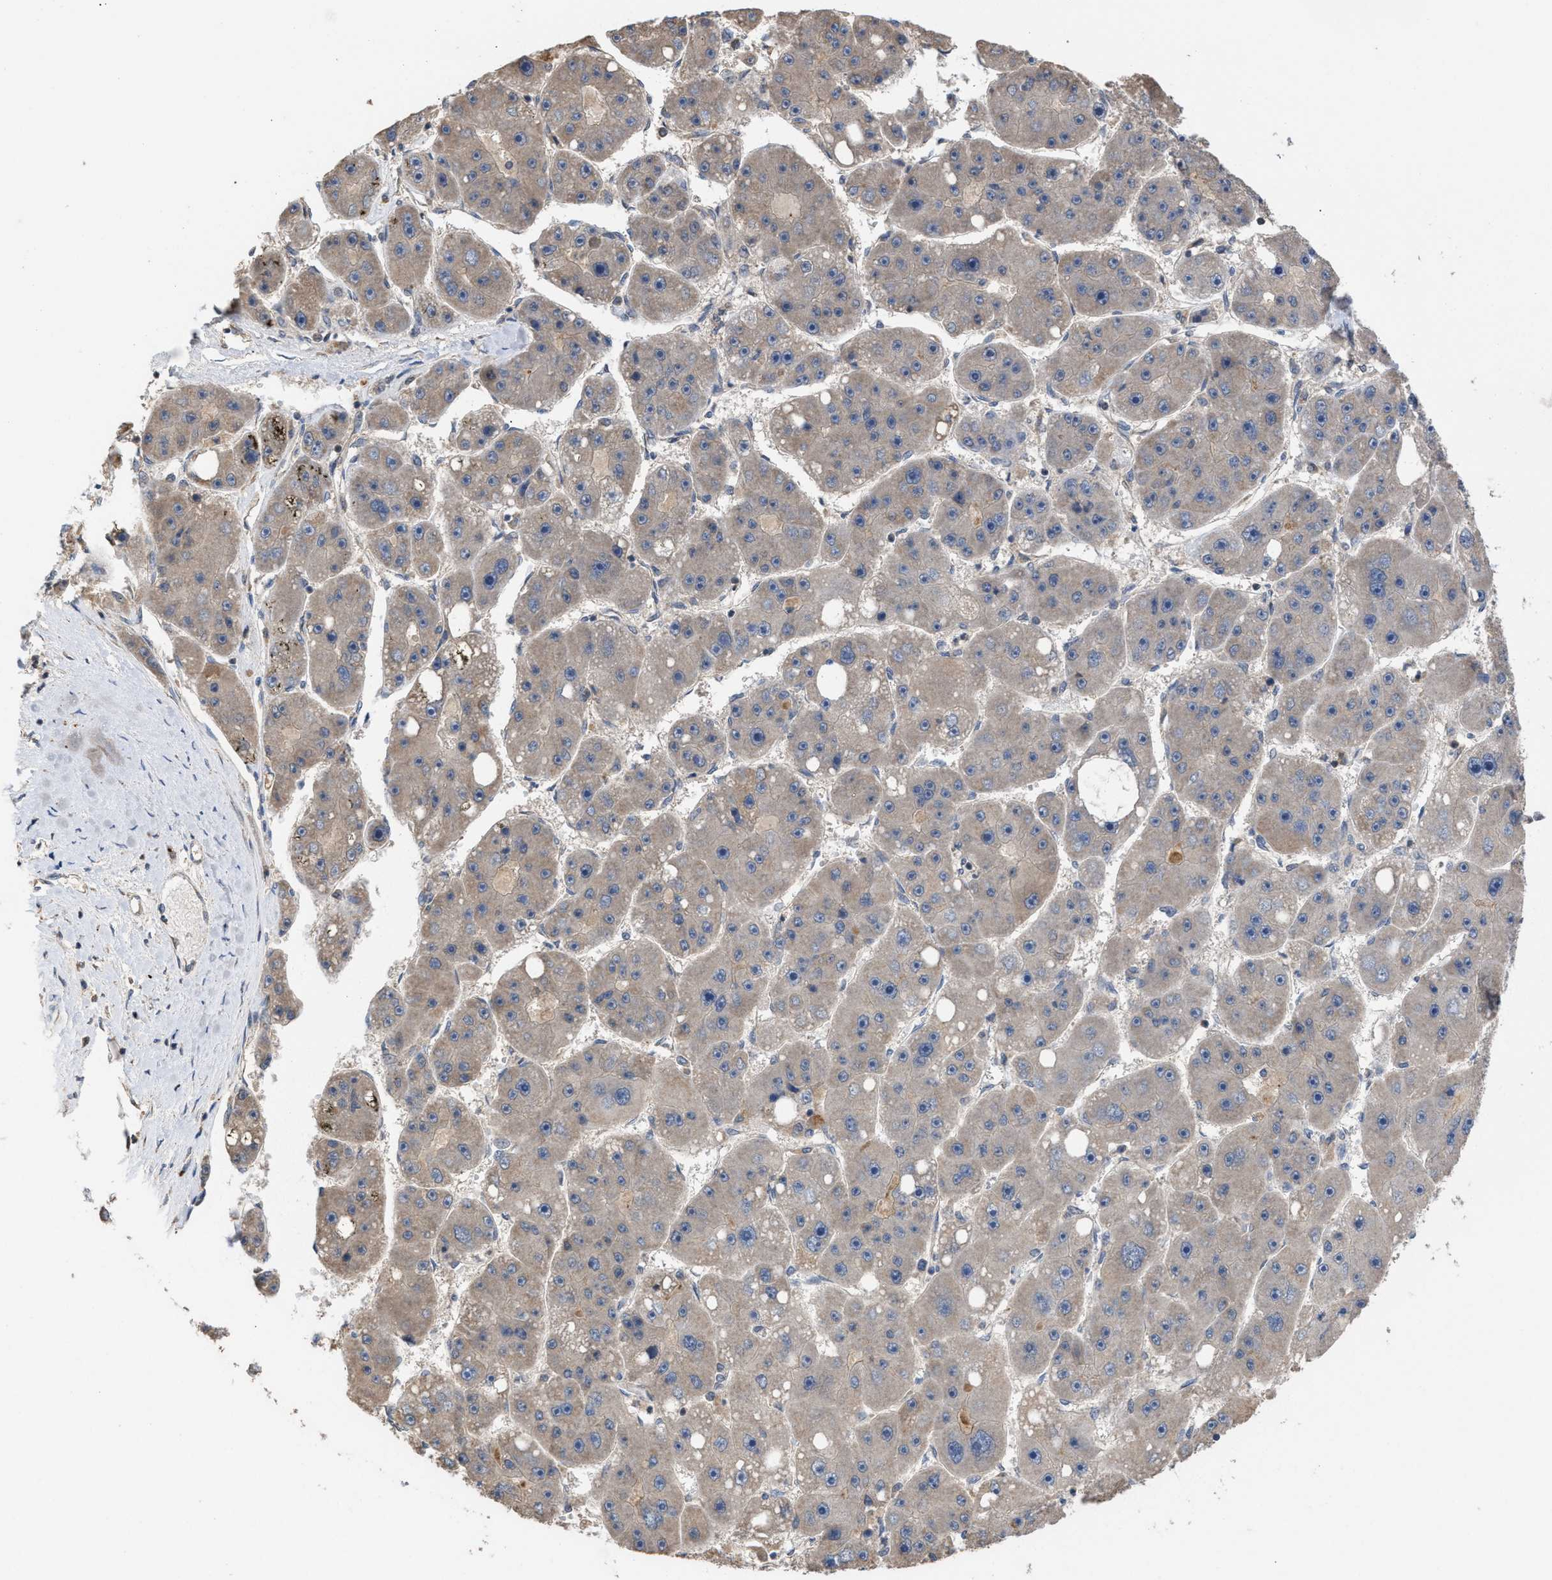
{"staining": {"intensity": "weak", "quantity": "25%-75%", "location": "cytoplasmic/membranous"}, "tissue": "liver cancer", "cell_type": "Tumor cells", "image_type": "cancer", "snomed": [{"axis": "morphology", "description": "Carcinoma, Hepatocellular, NOS"}, {"axis": "topography", "description": "Liver"}], "caption": "Immunohistochemistry micrograph of neoplastic tissue: human hepatocellular carcinoma (liver) stained using immunohistochemistry displays low levels of weak protein expression localized specifically in the cytoplasmic/membranous of tumor cells, appearing as a cytoplasmic/membranous brown color.", "gene": "C9orf78", "patient": {"sex": "female", "age": 61}}